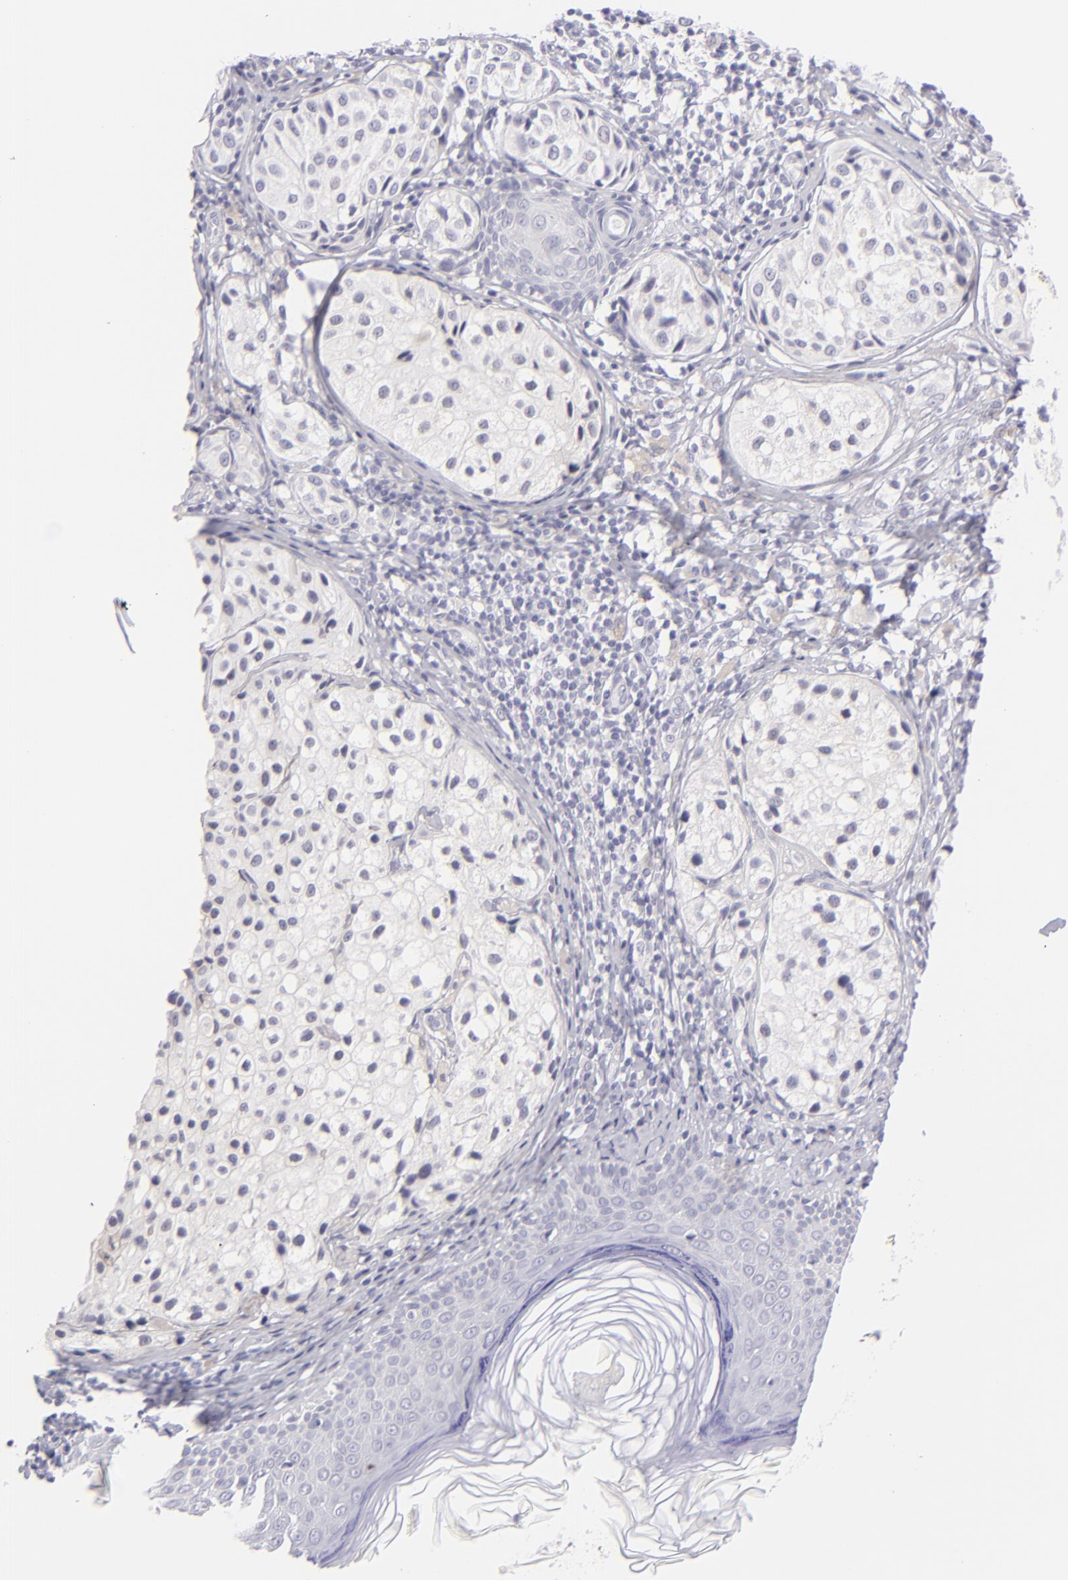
{"staining": {"intensity": "negative", "quantity": "none", "location": "none"}, "tissue": "melanoma", "cell_type": "Tumor cells", "image_type": "cancer", "snomed": [{"axis": "morphology", "description": "Malignant melanoma, NOS"}, {"axis": "topography", "description": "Skin"}], "caption": "High power microscopy photomicrograph of an immunohistochemistry histopathology image of melanoma, revealing no significant staining in tumor cells.", "gene": "FCER2", "patient": {"sex": "male", "age": 23}}